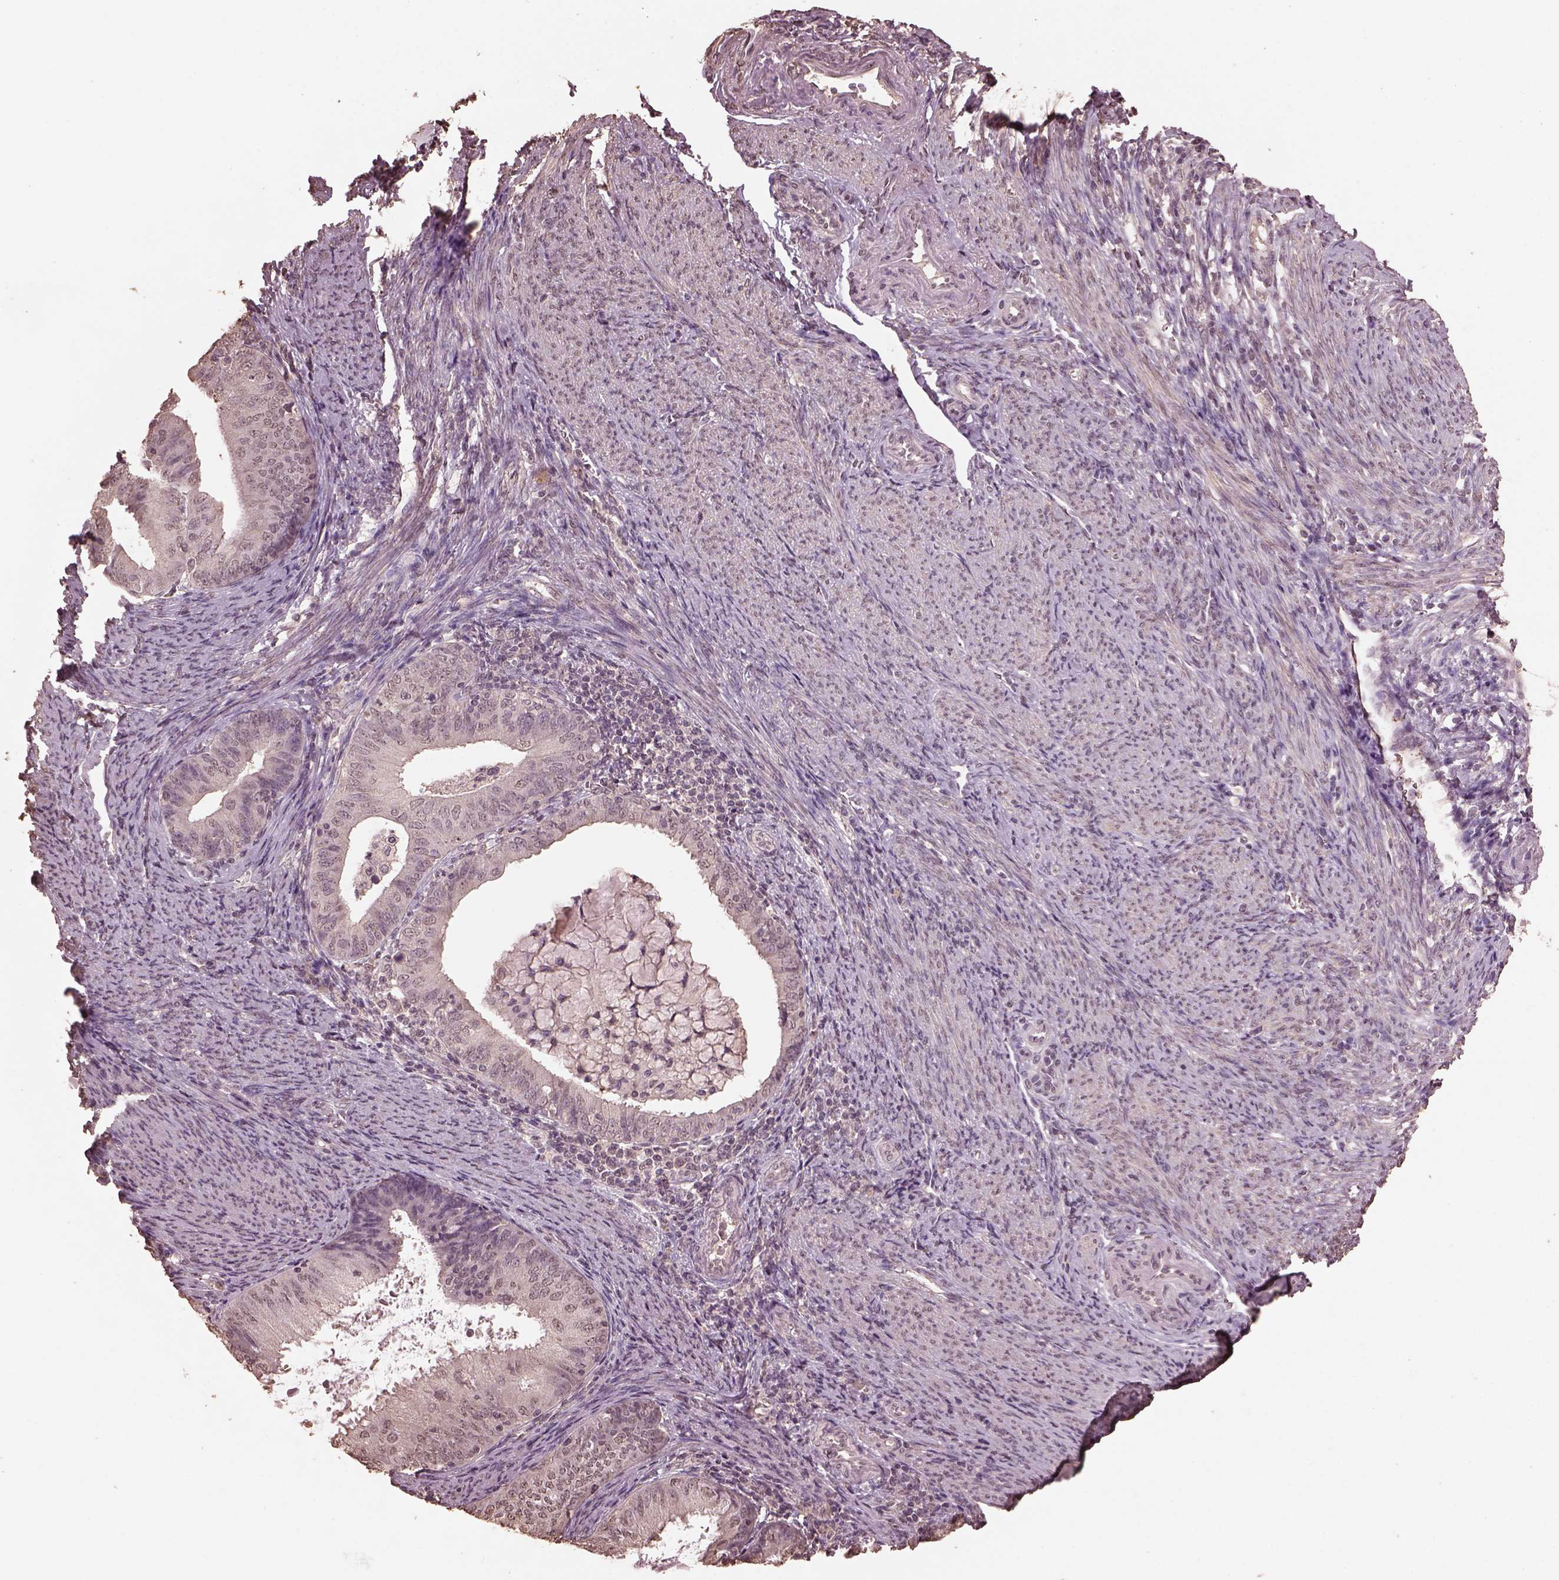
{"staining": {"intensity": "negative", "quantity": "none", "location": "none"}, "tissue": "endometrial cancer", "cell_type": "Tumor cells", "image_type": "cancer", "snomed": [{"axis": "morphology", "description": "Adenocarcinoma, NOS"}, {"axis": "topography", "description": "Endometrium"}], "caption": "Immunohistochemistry (IHC) micrograph of neoplastic tissue: endometrial cancer stained with DAB (3,3'-diaminobenzidine) reveals no significant protein expression in tumor cells.", "gene": "CPT1C", "patient": {"sex": "female", "age": 57}}